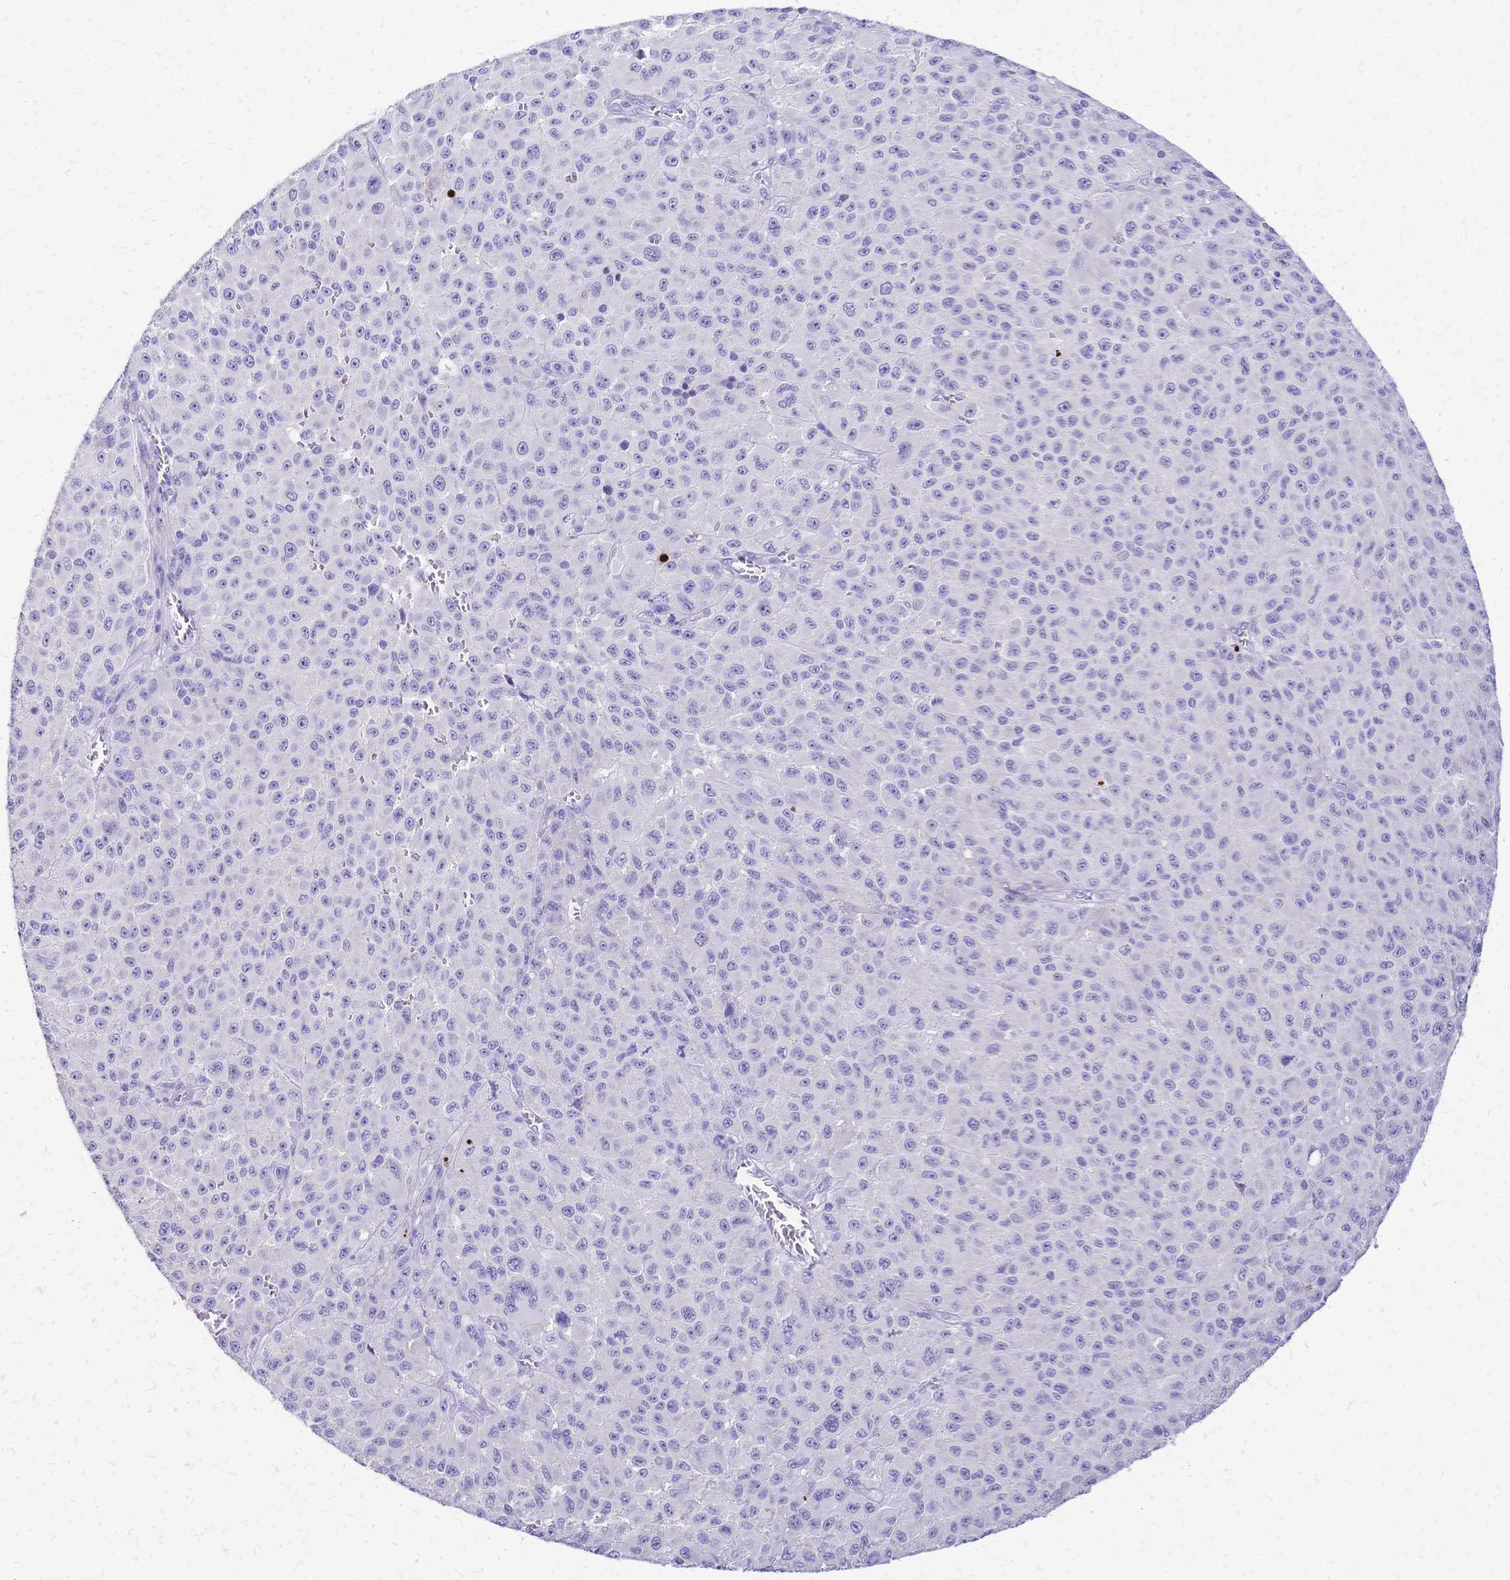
{"staining": {"intensity": "negative", "quantity": "none", "location": "none"}, "tissue": "melanoma", "cell_type": "Tumor cells", "image_type": "cancer", "snomed": [{"axis": "morphology", "description": "Malignant melanoma, NOS"}, {"axis": "topography", "description": "Skin"}], "caption": "Protein analysis of malignant melanoma demonstrates no significant expression in tumor cells.", "gene": "GRB7", "patient": {"sex": "male", "age": 73}}